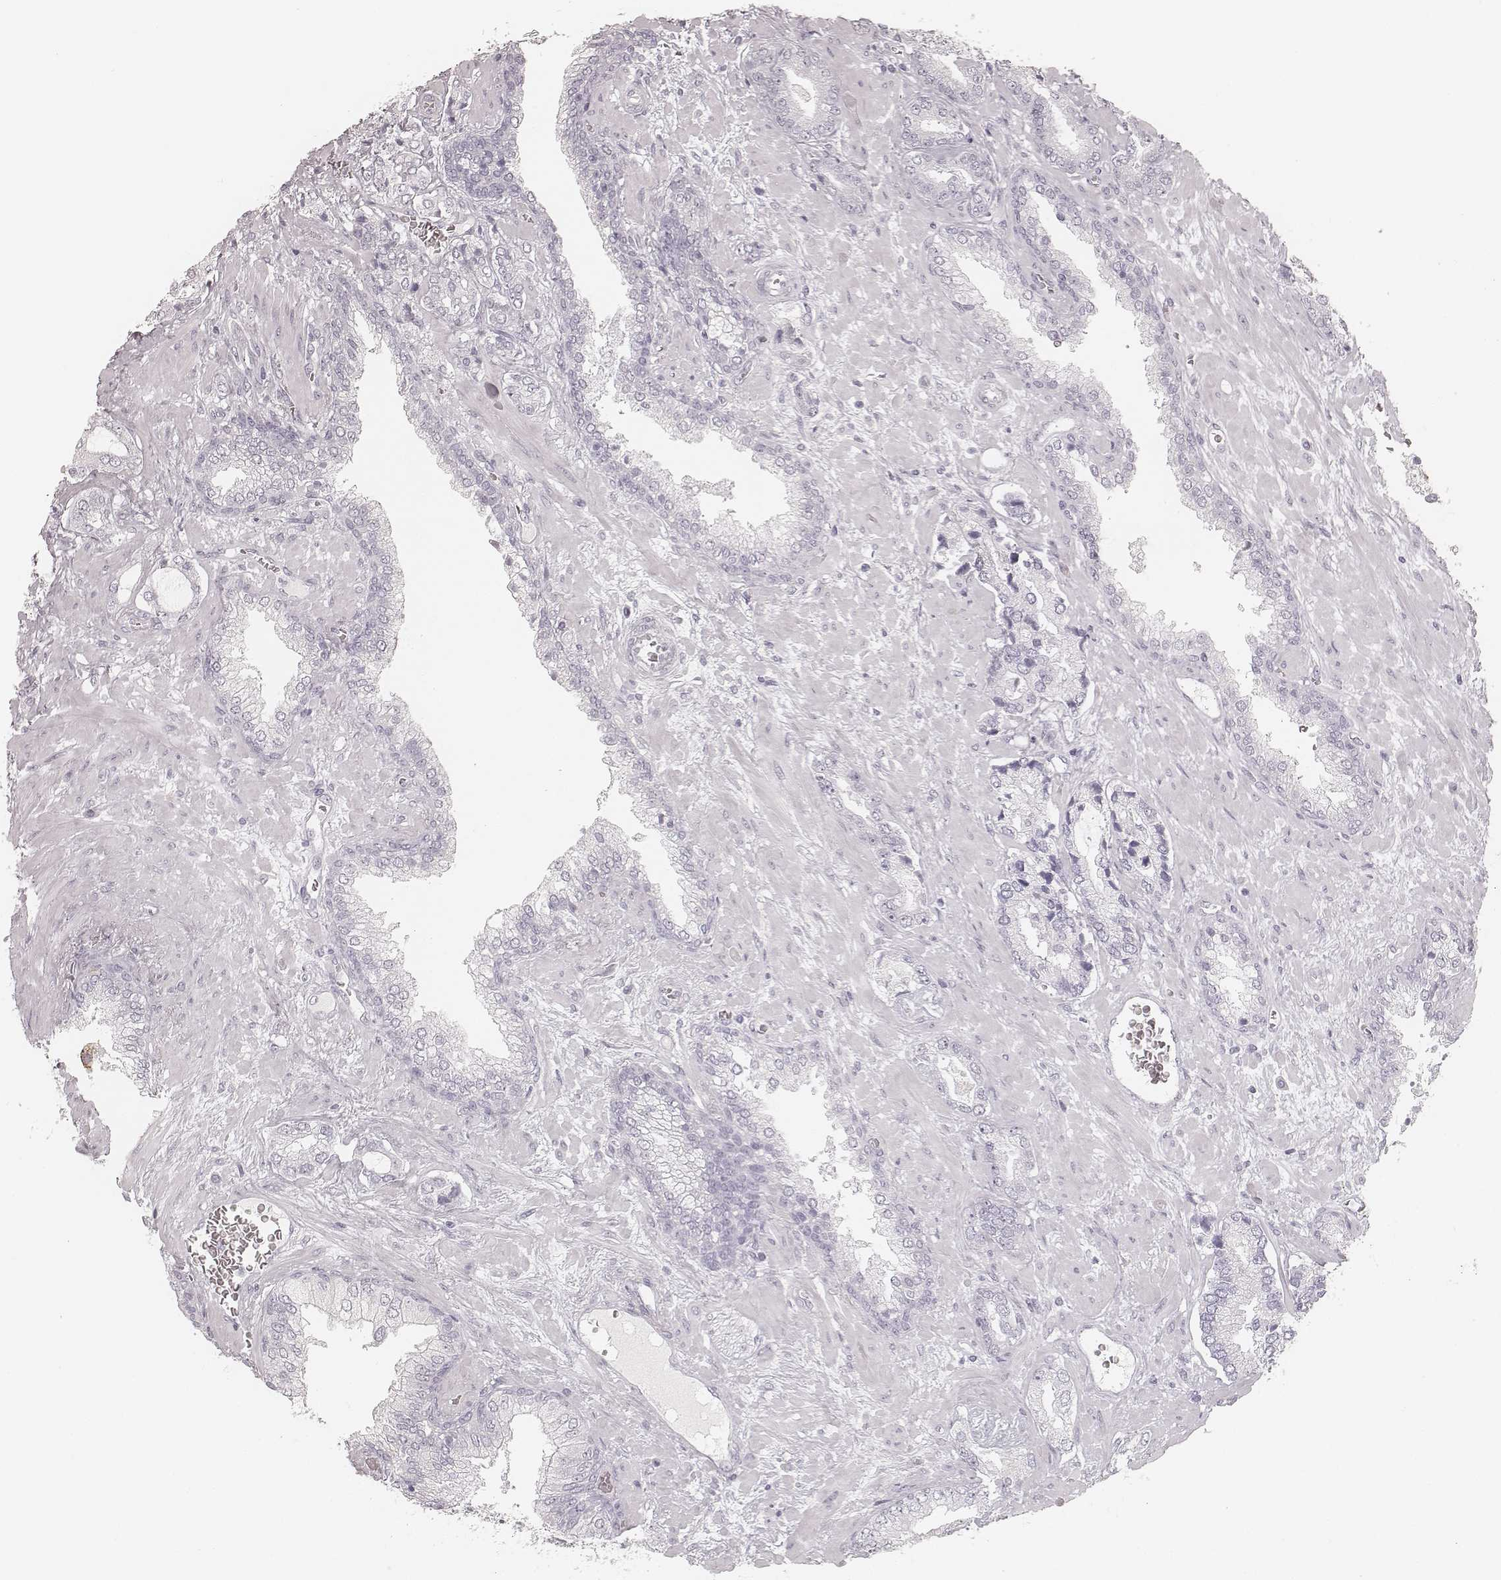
{"staining": {"intensity": "negative", "quantity": "none", "location": "none"}, "tissue": "prostate cancer", "cell_type": "Tumor cells", "image_type": "cancer", "snomed": [{"axis": "morphology", "description": "Adenocarcinoma, Low grade"}, {"axis": "topography", "description": "Prostate"}], "caption": "Protein analysis of adenocarcinoma (low-grade) (prostate) reveals no significant staining in tumor cells.", "gene": "KRT72", "patient": {"sex": "male", "age": 61}}